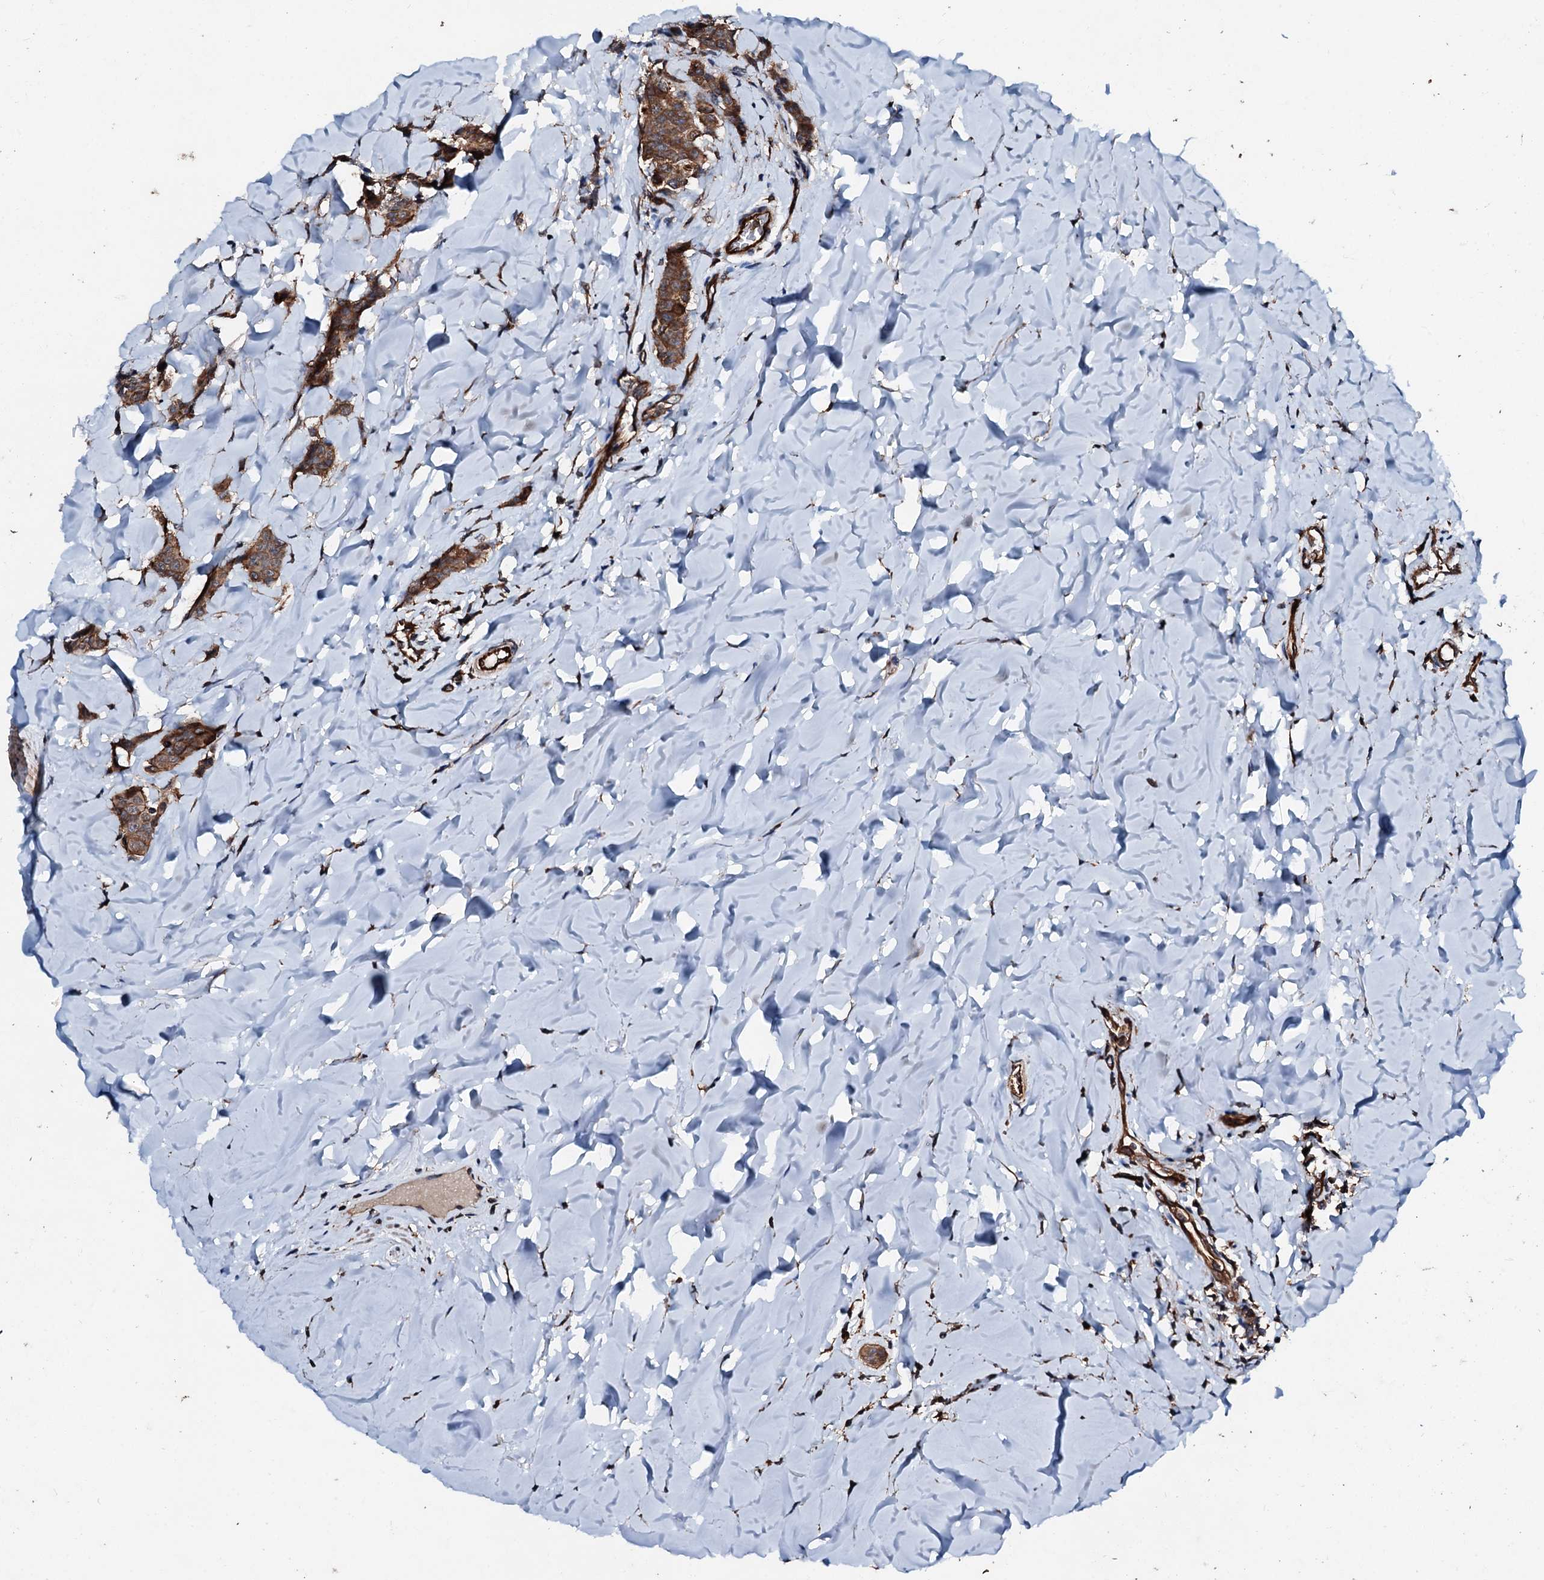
{"staining": {"intensity": "moderate", "quantity": ">75%", "location": "cytoplasmic/membranous"}, "tissue": "breast cancer", "cell_type": "Tumor cells", "image_type": "cancer", "snomed": [{"axis": "morphology", "description": "Duct carcinoma"}, {"axis": "topography", "description": "Breast"}], "caption": "High-power microscopy captured an IHC photomicrograph of invasive ductal carcinoma (breast), revealing moderate cytoplasmic/membranous staining in approximately >75% of tumor cells.", "gene": "FGD4", "patient": {"sex": "female", "age": 40}}